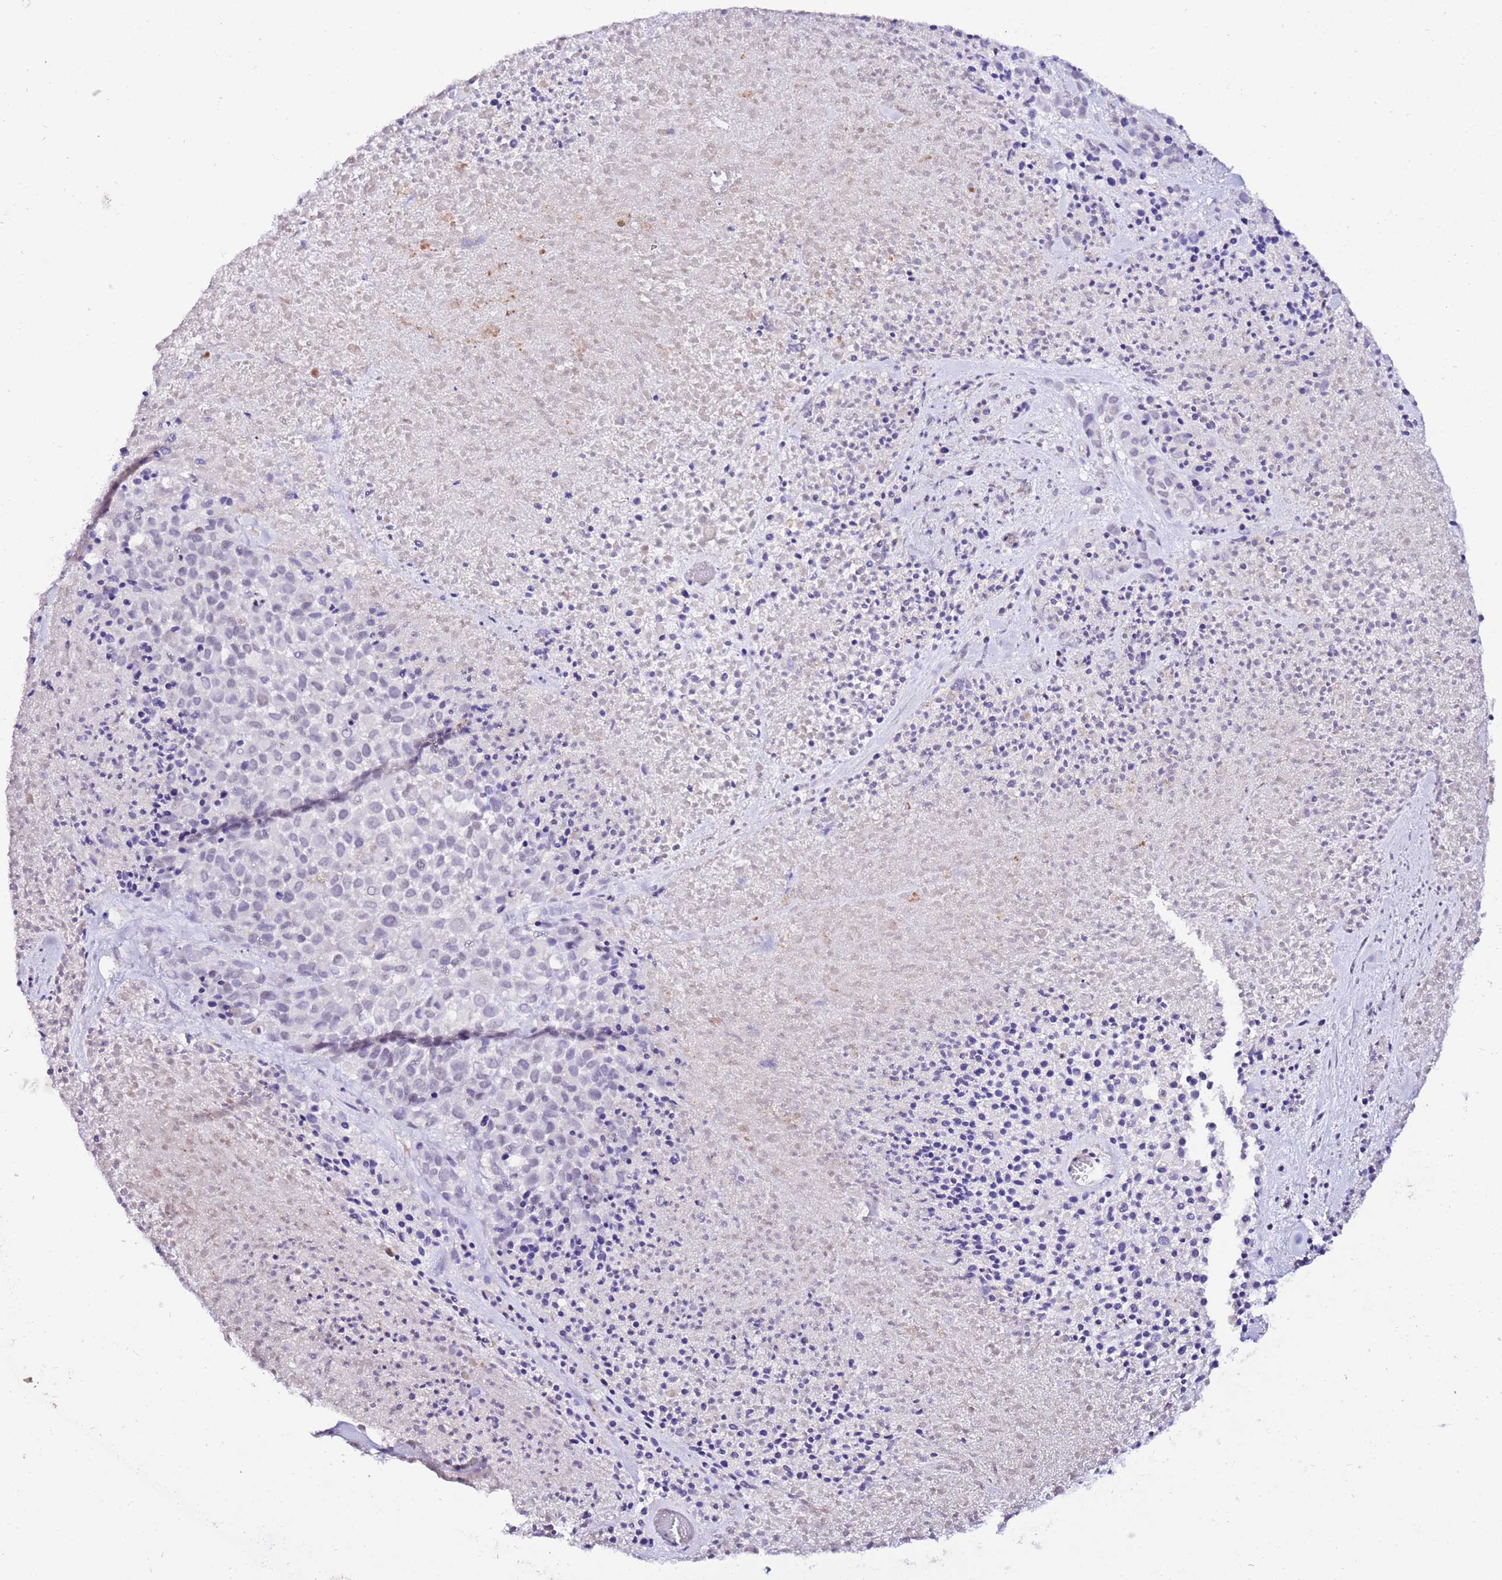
{"staining": {"intensity": "negative", "quantity": "none", "location": "none"}, "tissue": "melanoma", "cell_type": "Tumor cells", "image_type": "cancer", "snomed": [{"axis": "morphology", "description": "Malignant melanoma, Metastatic site"}, {"axis": "topography", "description": "Skin"}], "caption": "IHC image of neoplastic tissue: melanoma stained with DAB displays no significant protein expression in tumor cells.", "gene": "ART5", "patient": {"sex": "female", "age": 81}}